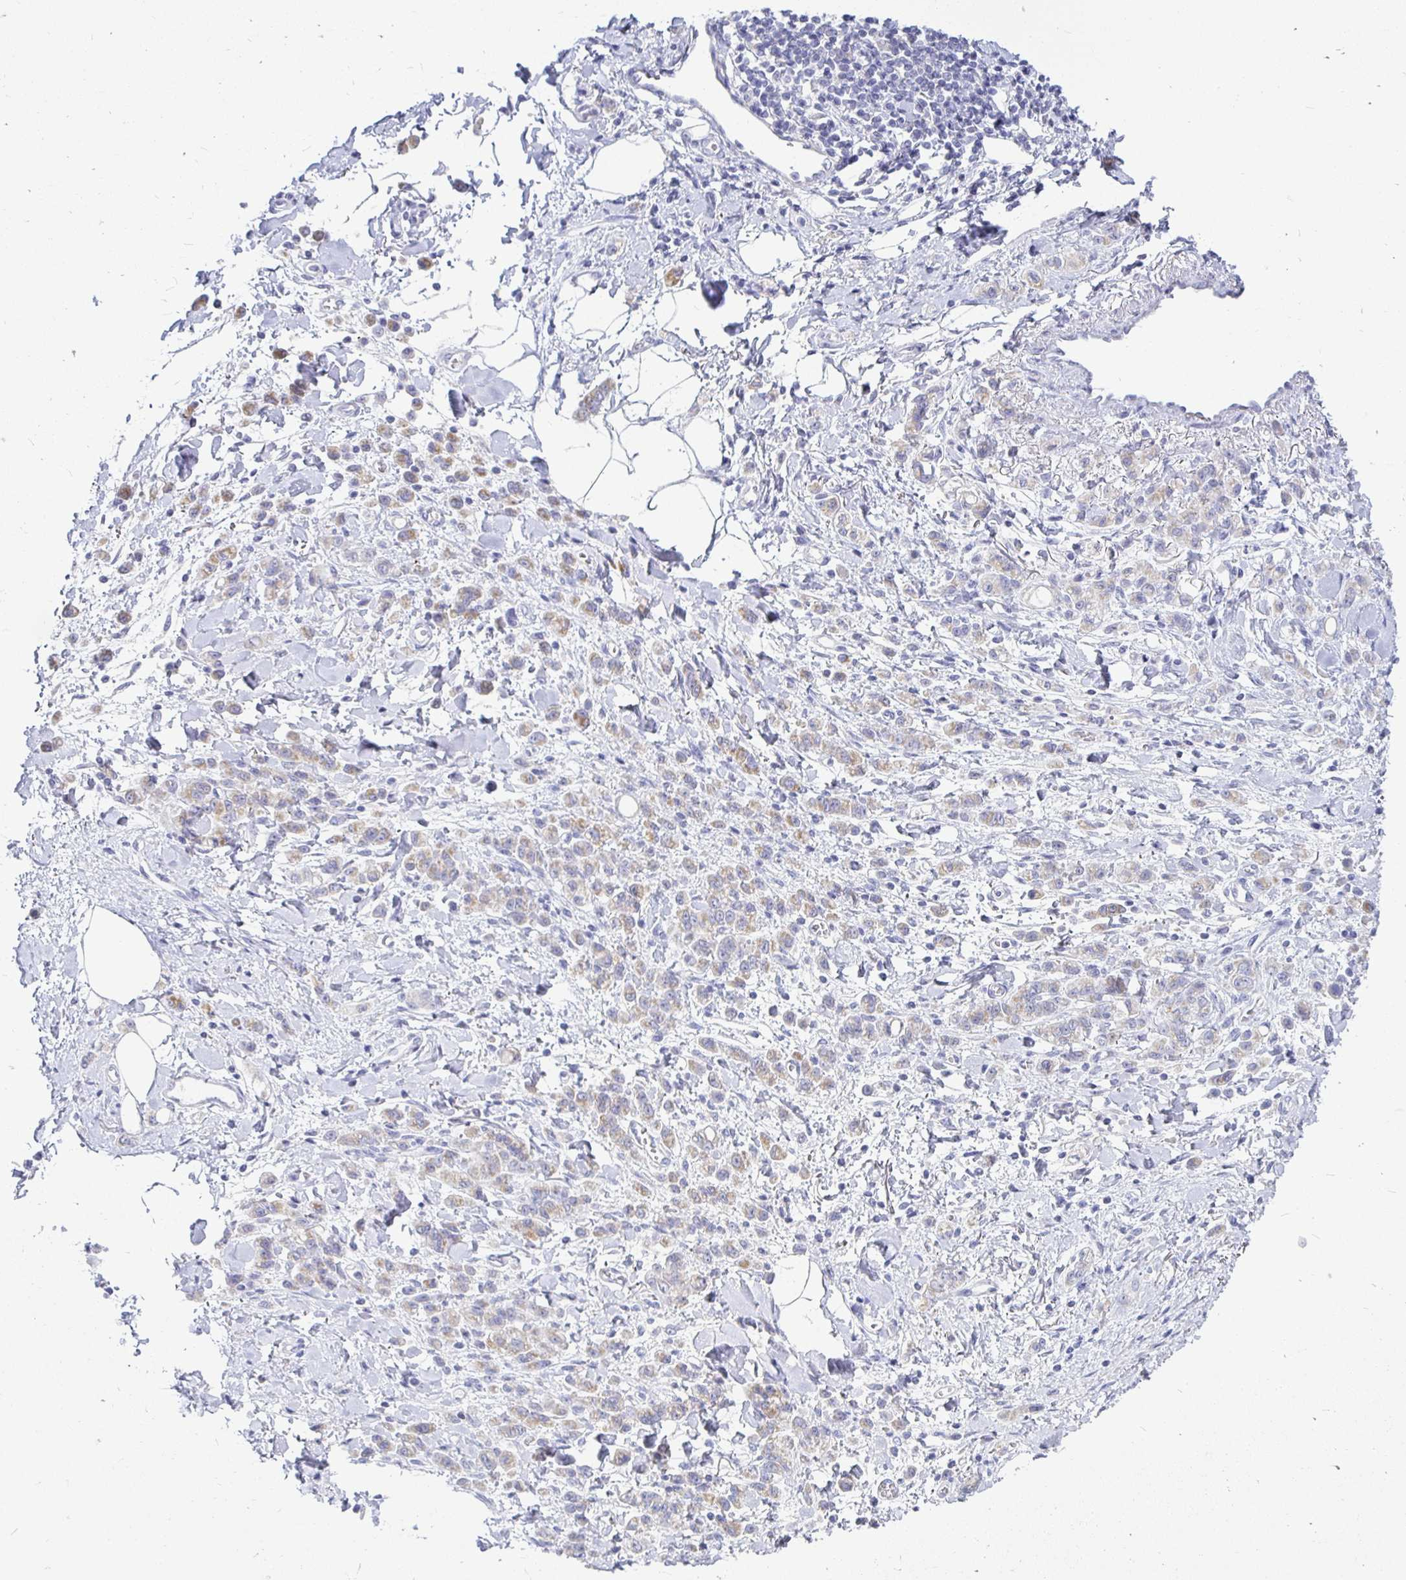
{"staining": {"intensity": "weak", "quantity": "25%-75%", "location": "cytoplasmic/membranous"}, "tissue": "stomach cancer", "cell_type": "Tumor cells", "image_type": "cancer", "snomed": [{"axis": "morphology", "description": "Adenocarcinoma, NOS"}, {"axis": "topography", "description": "Stomach"}], "caption": "Stomach cancer stained with a protein marker demonstrates weak staining in tumor cells.", "gene": "PEG10", "patient": {"sex": "male", "age": 77}}